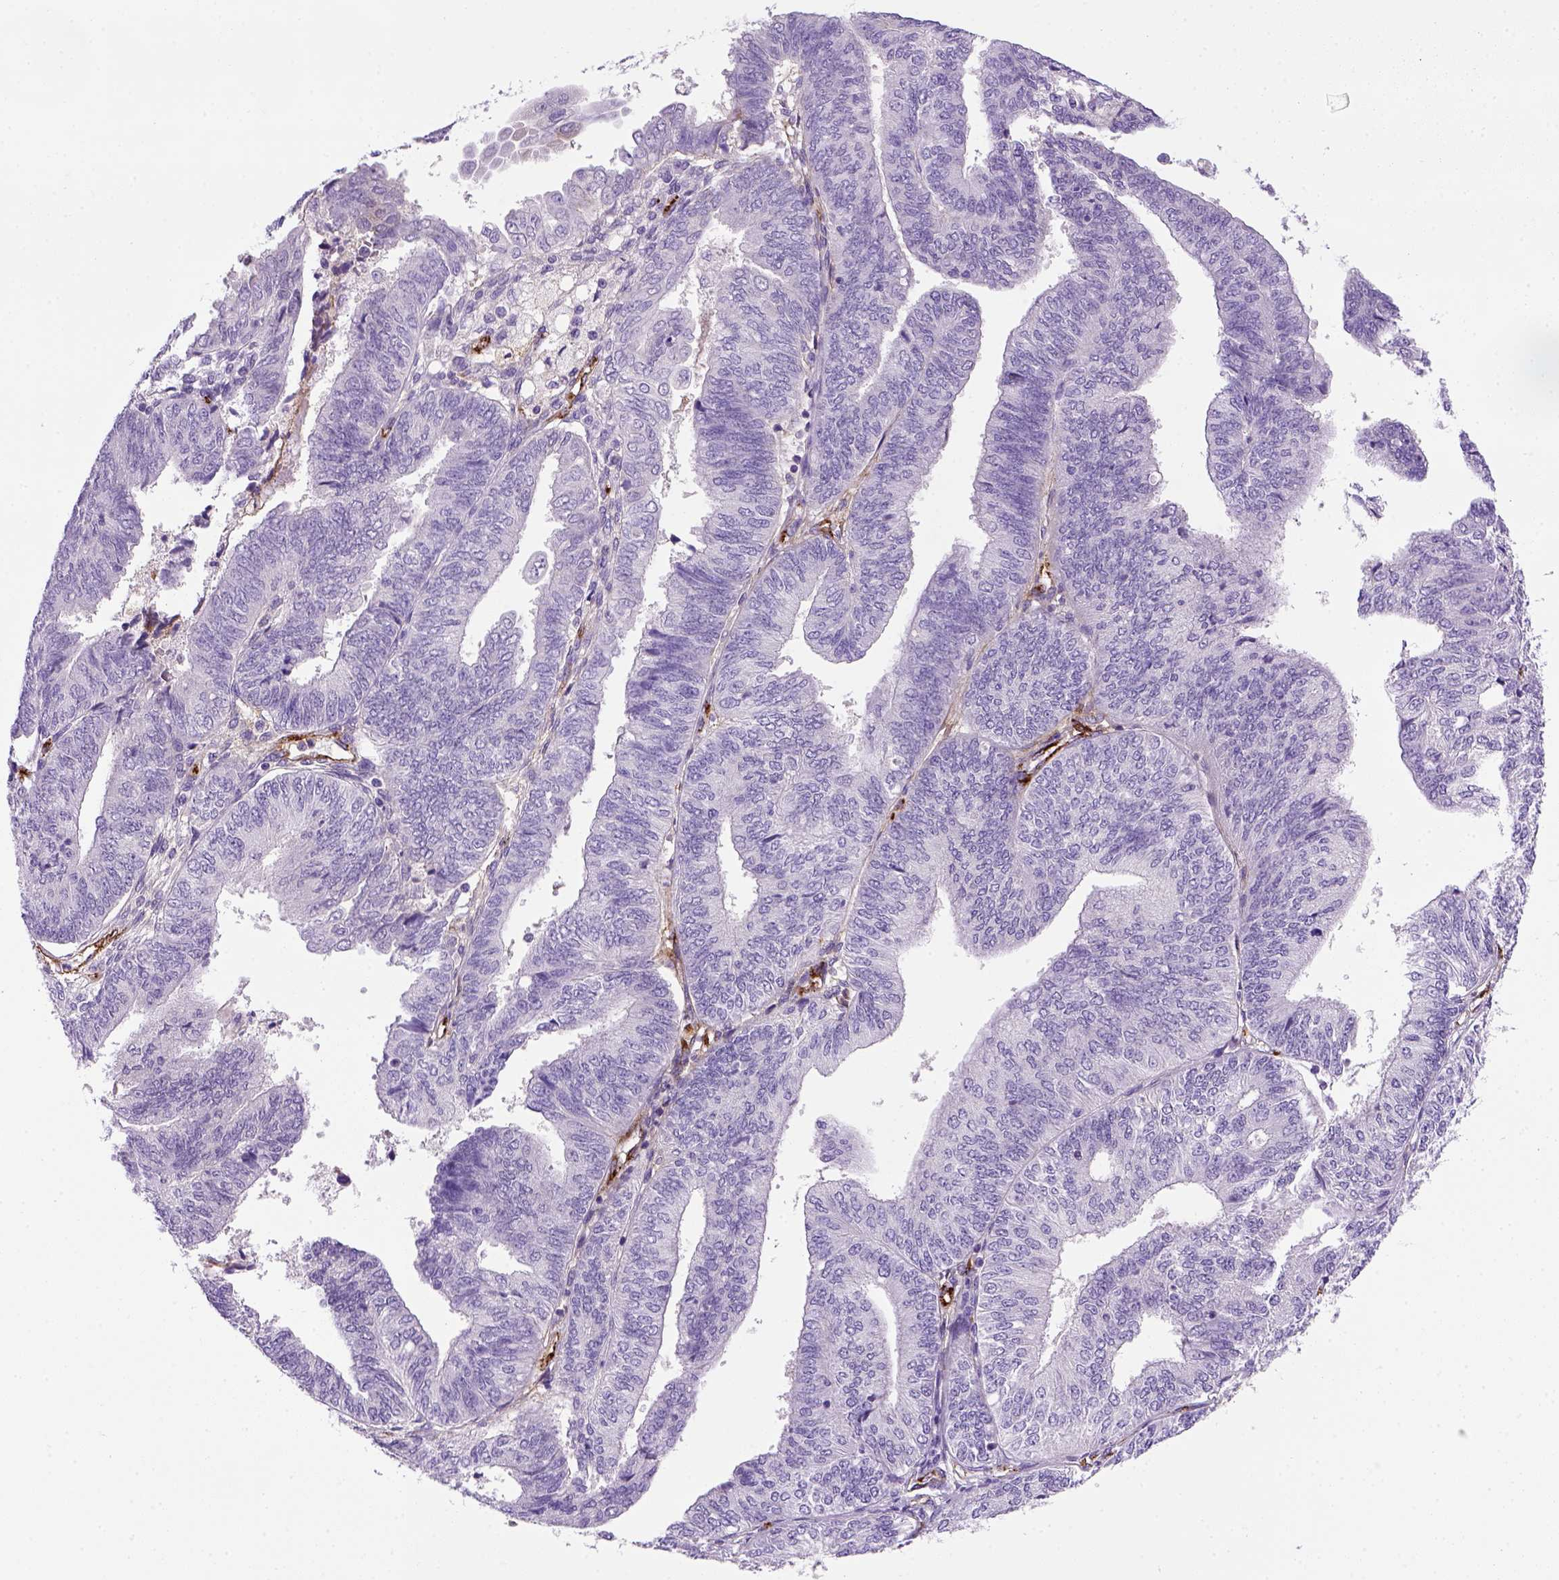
{"staining": {"intensity": "negative", "quantity": "none", "location": "none"}, "tissue": "endometrial cancer", "cell_type": "Tumor cells", "image_type": "cancer", "snomed": [{"axis": "morphology", "description": "Adenocarcinoma, NOS"}, {"axis": "topography", "description": "Endometrium"}], "caption": "Histopathology image shows no significant protein expression in tumor cells of adenocarcinoma (endometrial).", "gene": "VWF", "patient": {"sex": "female", "age": 58}}